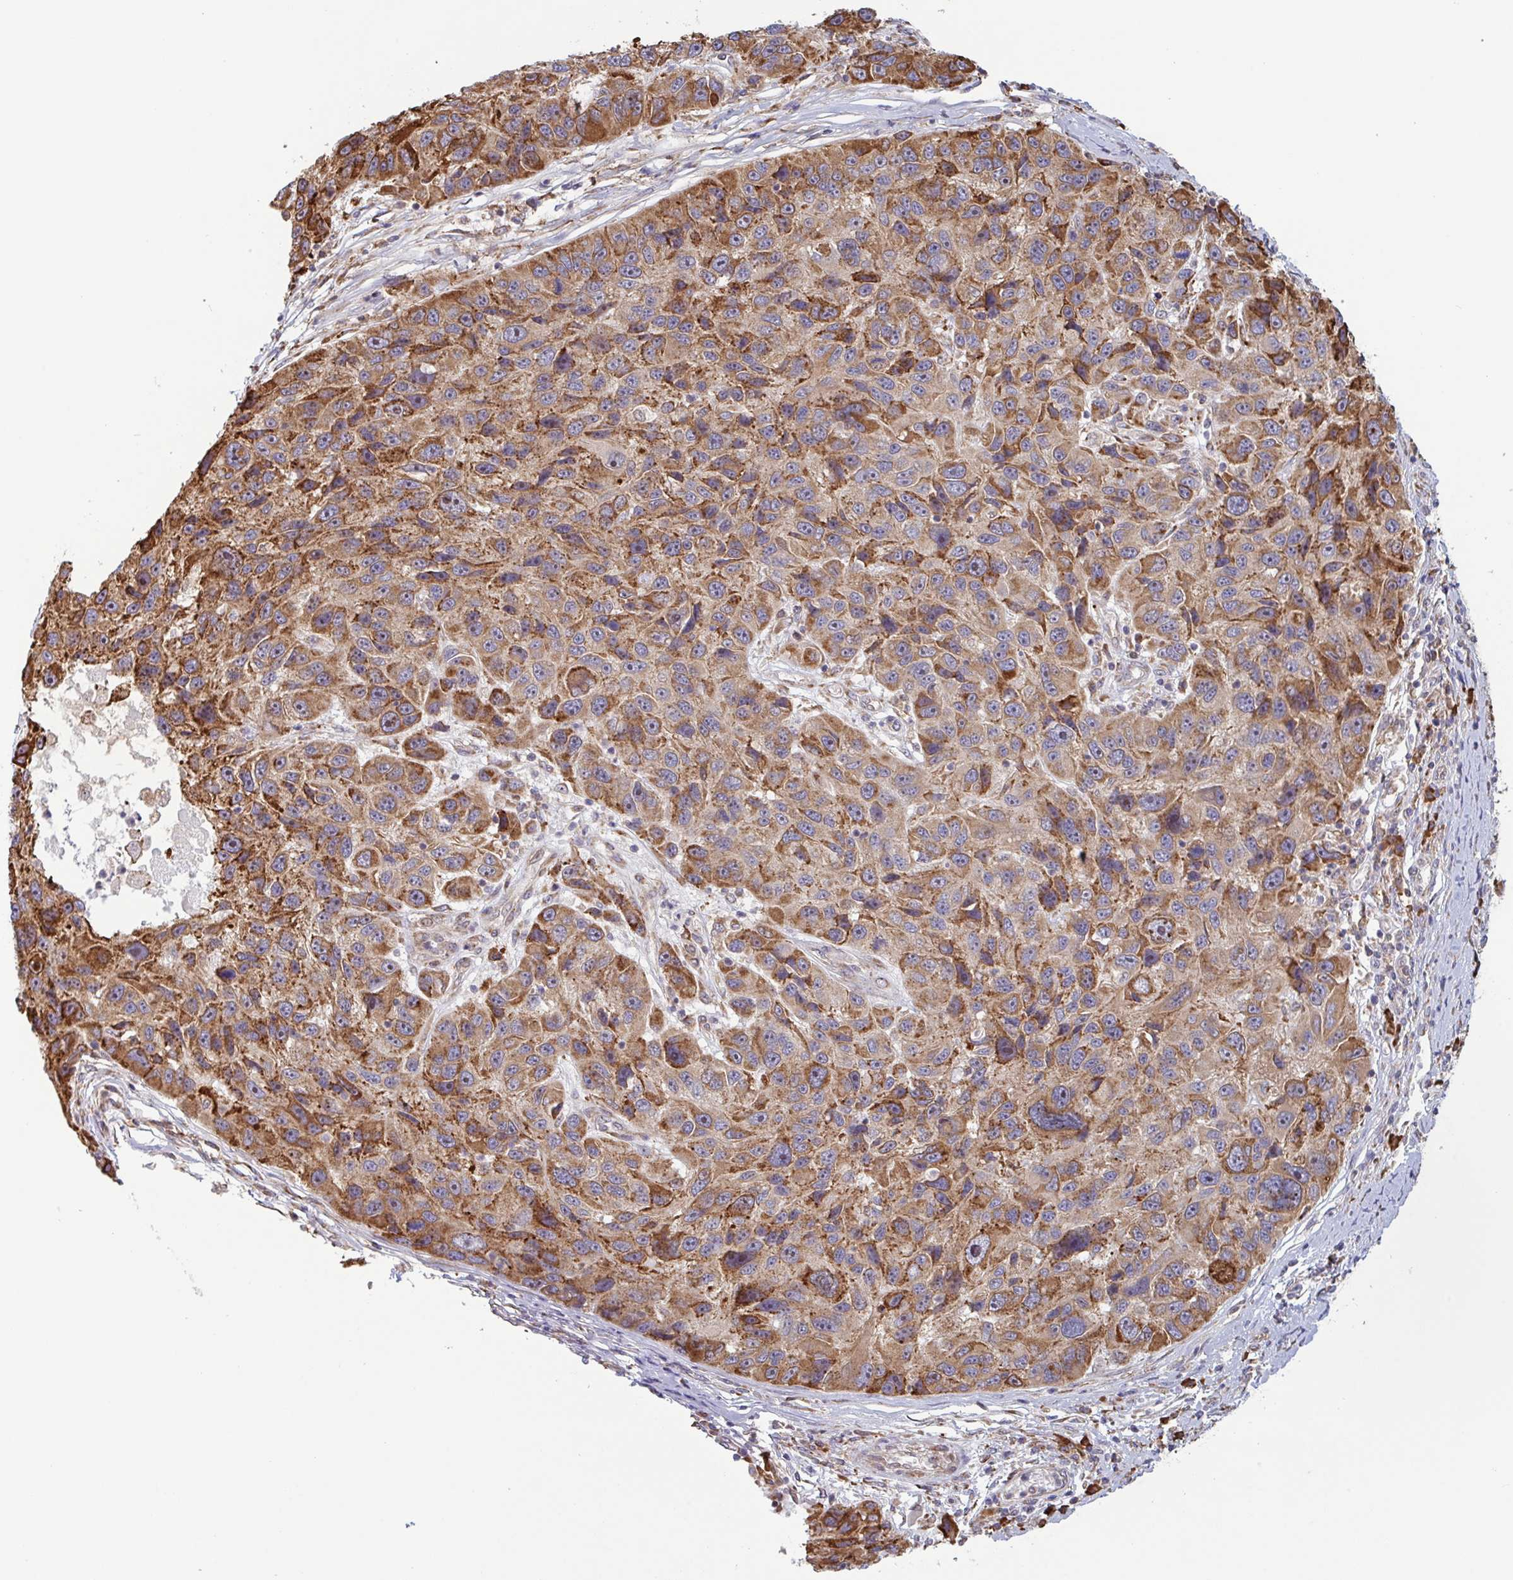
{"staining": {"intensity": "moderate", "quantity": ">75%", "location": "cytoplasmic/membranous"}, "tissue": "melanoma", "cell_type": "Tumor cells", "image_type": "cancer", "snomed": [{"axis": "morphology", "description": "Malignant melanoma, NOS"}, {"axis": "topography", "description": "Skin"}], "caption": "Tumor cells reveal moderate cytoplasmic/membranous staining in about >75% of cells in malignant melanoma.", "gene": "RIT1", "patient": {"sex": "male", "age": 53}}